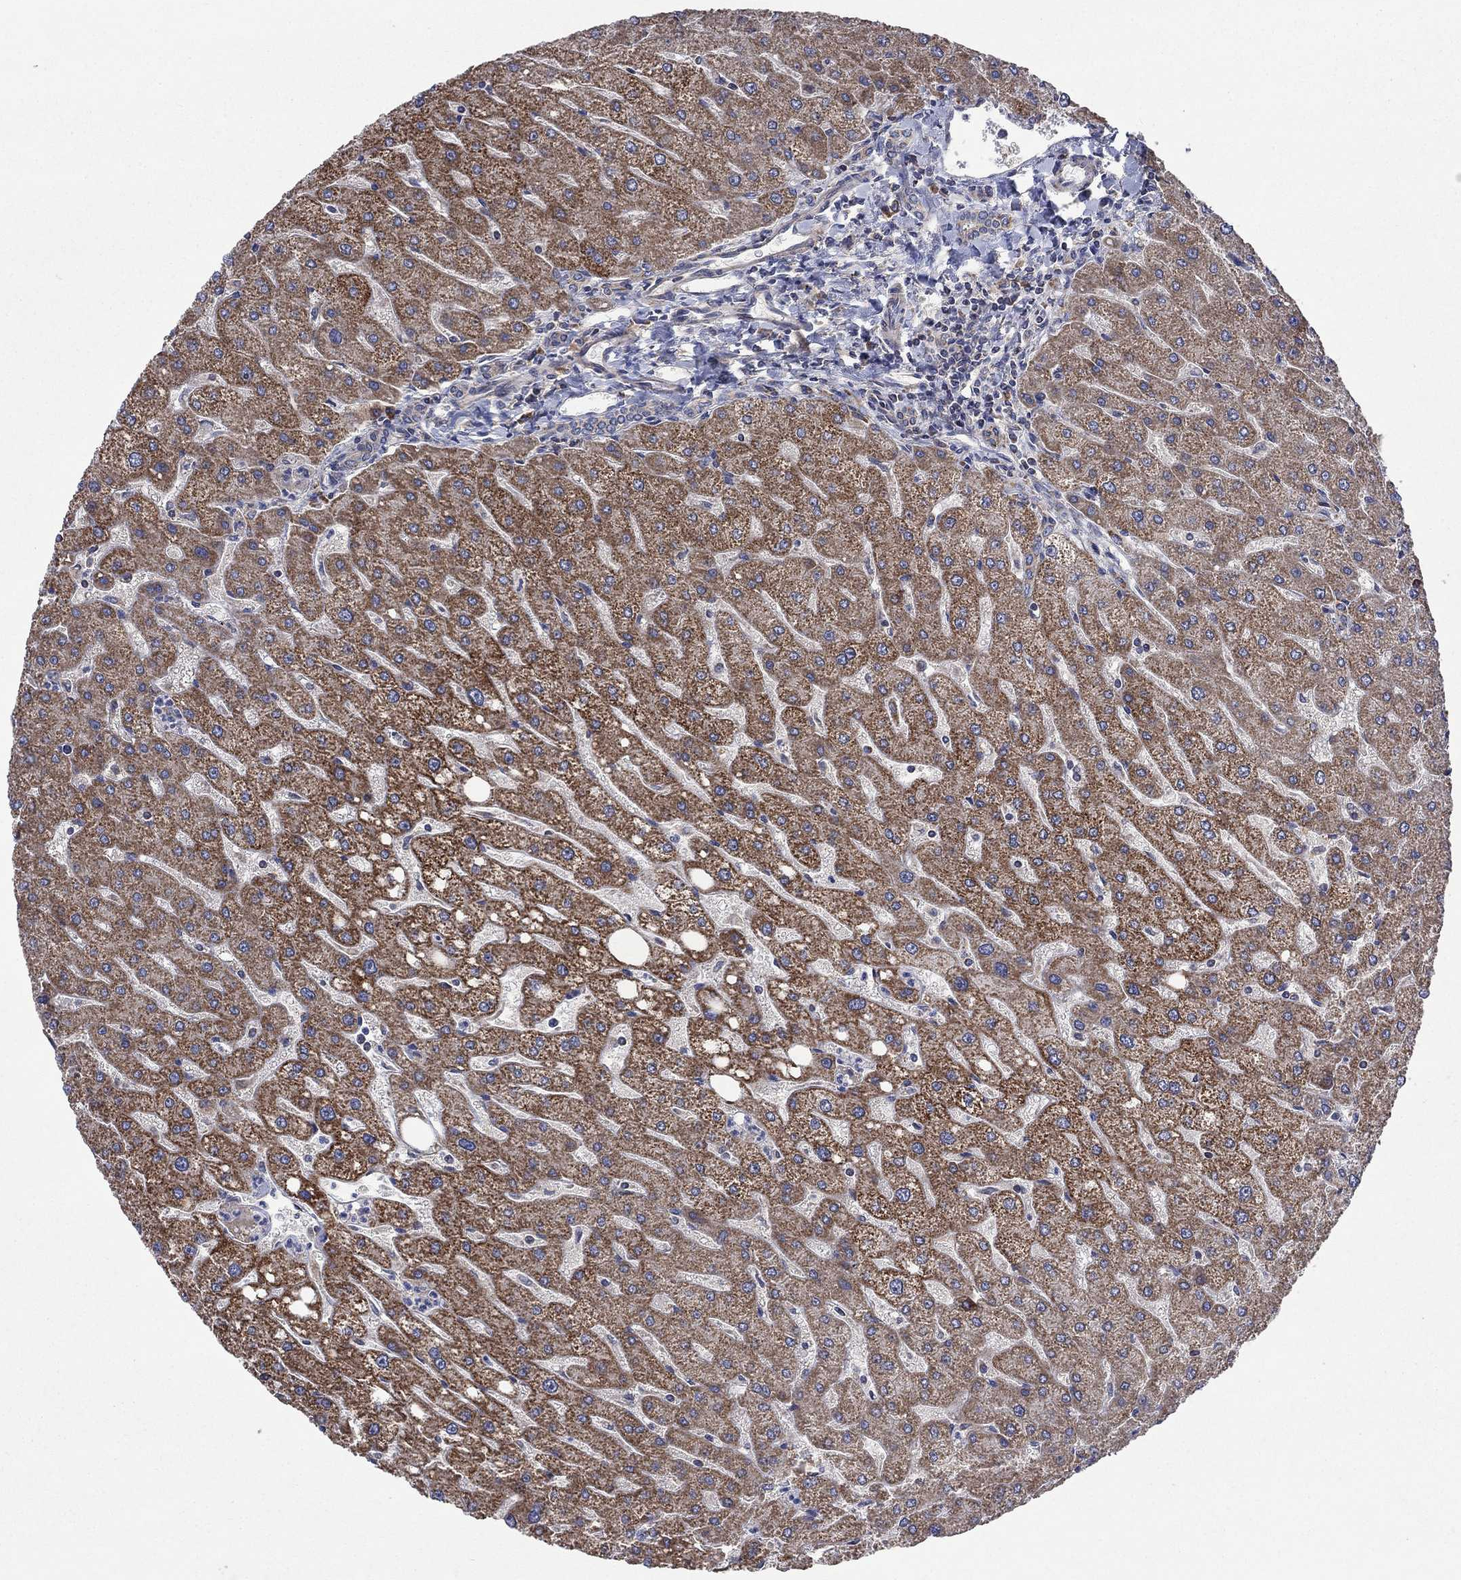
{"staining": {"intensity": "weak", "quantity": "25%-75%", "location": "cytoplasmic/membranous"}, "tissue": "liver", "cell_type": "Cholangiocytes", "image_type": "normal", "snomed": [{"axis": "morphology", "description": "Normal tissue, NOS"}, {"axis": "topography", "description": "Liver"}], "caption": "Immunohistochemistry histopathology image of unremarkable liver stained for a protein (brown), which demonstrates low levels of weak cytoplasmic/membranous positivity in about 25%-75% of cholangiocytes.", "gene": "RPLP0", "patient": {"sex": "male", "age": 67}}